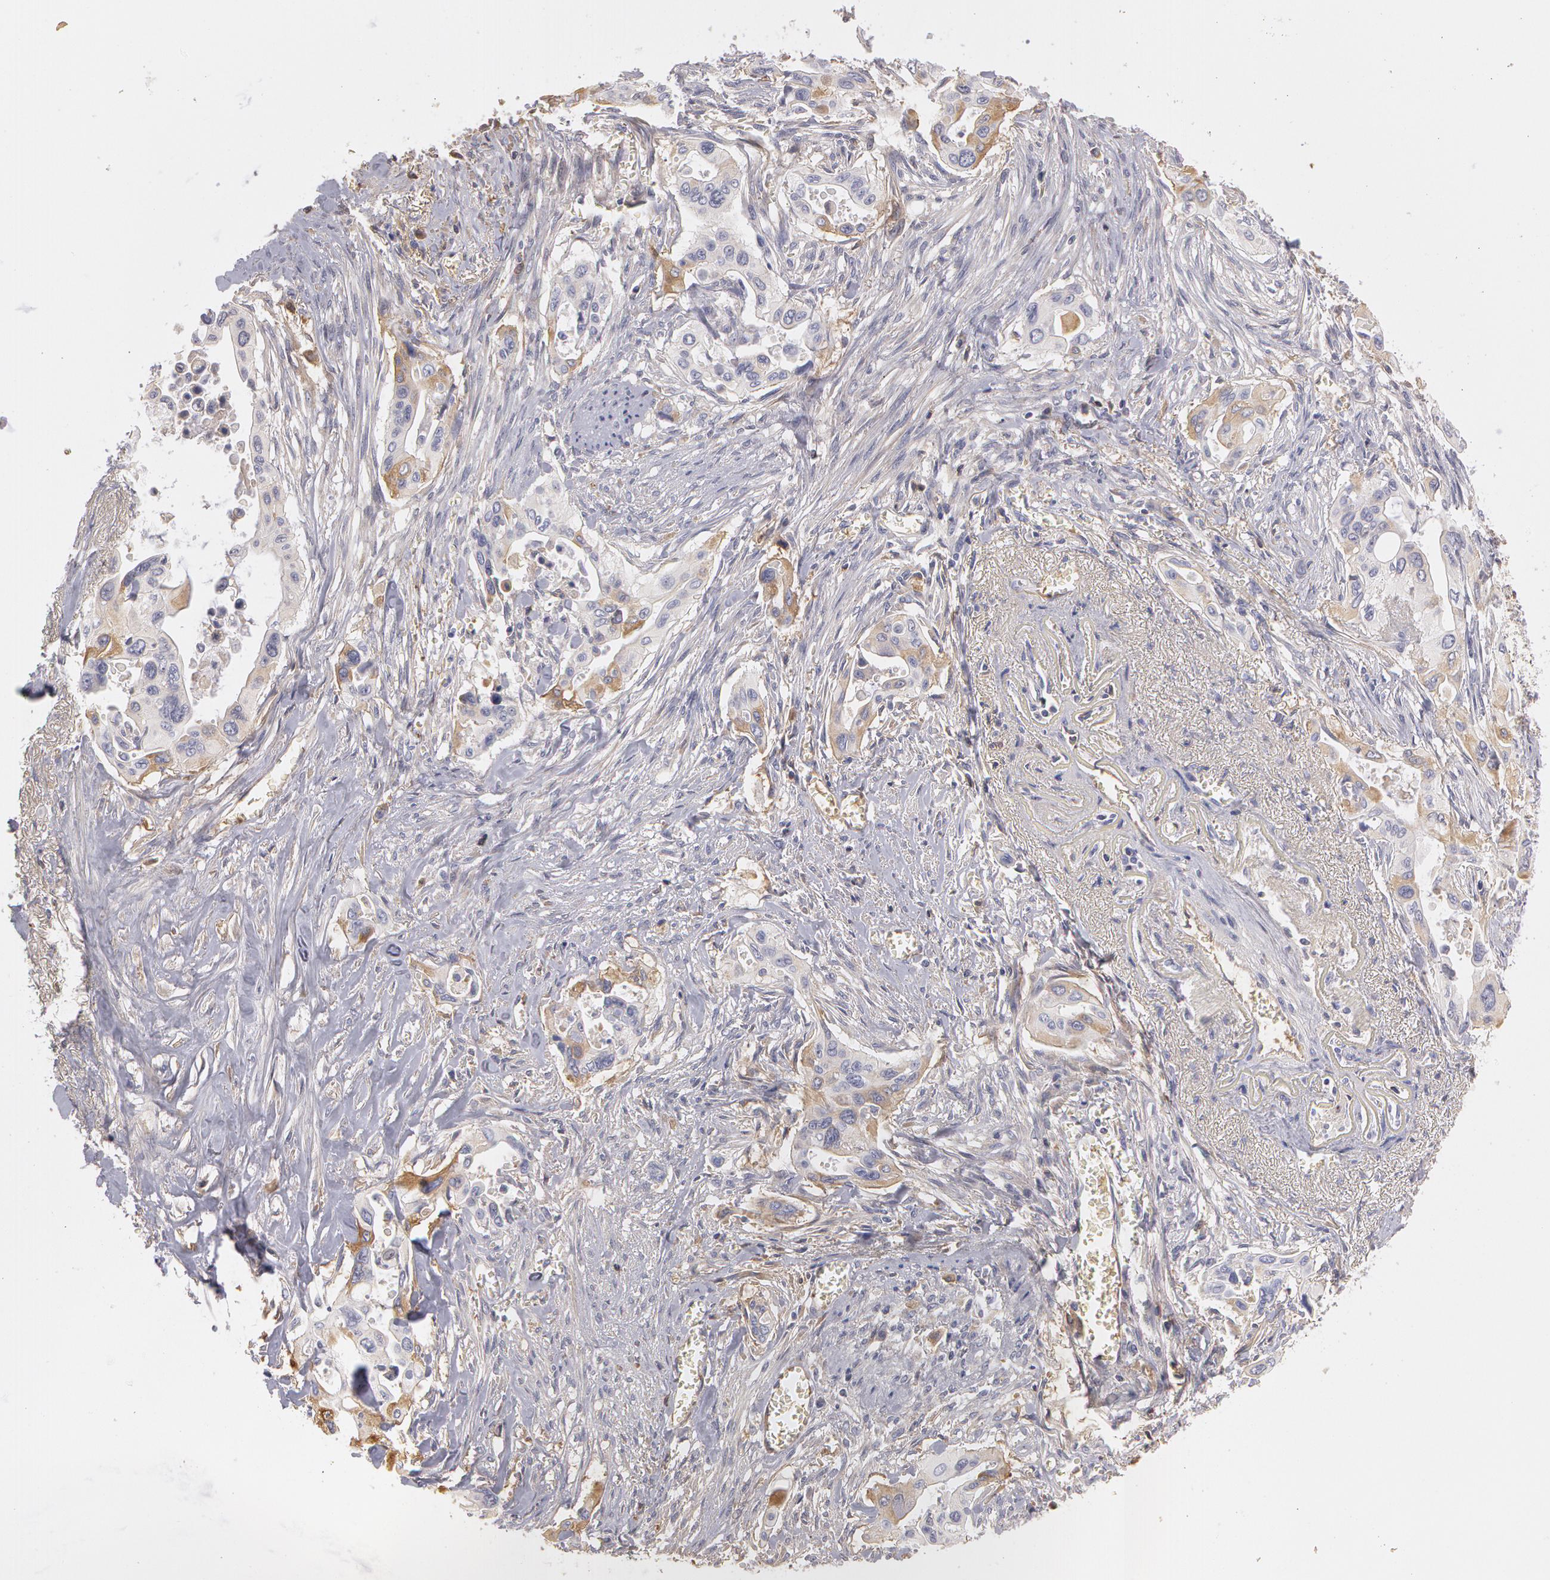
{"staining": {"intensity": "negative", "quantity": "none", "location": "none"}, "tissue": "pancreatic cancer", "cell_type": "Tumor cells", "image_type": "cancer", "snomed": [{"axis": "morphology", "description": "Adenocarcinoma, NOS"}, {"axis": "topography", "description": "Pancreas"}], "caption": "This is an IHC image of human pancreatic cancer. There is no positivity in tumor cells.", "gene": "C1R", "patient": {"sex": "male", "age": 77}}